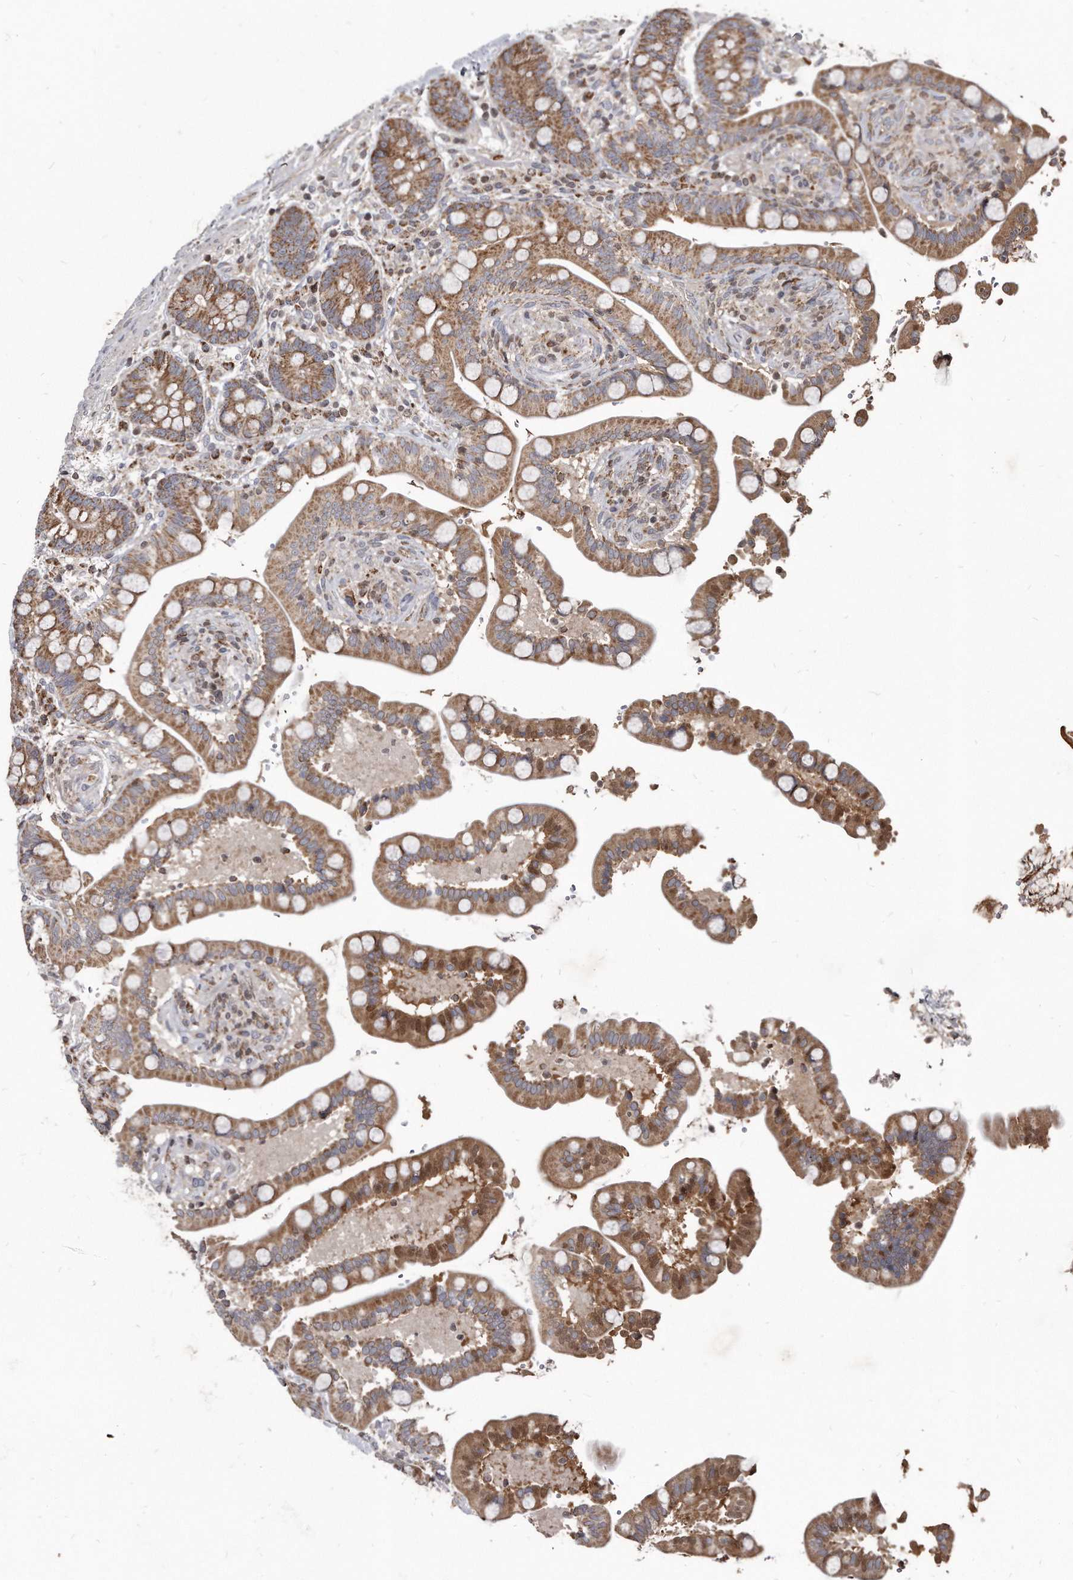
{"staining": {"intensity": "weak", "quantity": ">75%", "location": "cytoplasmic/membranous"}, "tissue": "colon", "cell_type": "Endothelial cells", "image_type": "normal", "snomed": [{"axis": "morphology", "description": "Normal tissue, NOS"}, {"axis": "topography", "description": "Smooth muscle"}, {"axis": "topography", "description": "Colon"}], "caption": "An immunohistochemistry micrograph of normal tissue is shown. Protein staining in brown highlights weak cytoplasmic/membranous positivity in colon within endothelial cells.", "gene": "FAM136A", "patient": {"sex": "male", "age": 73}}